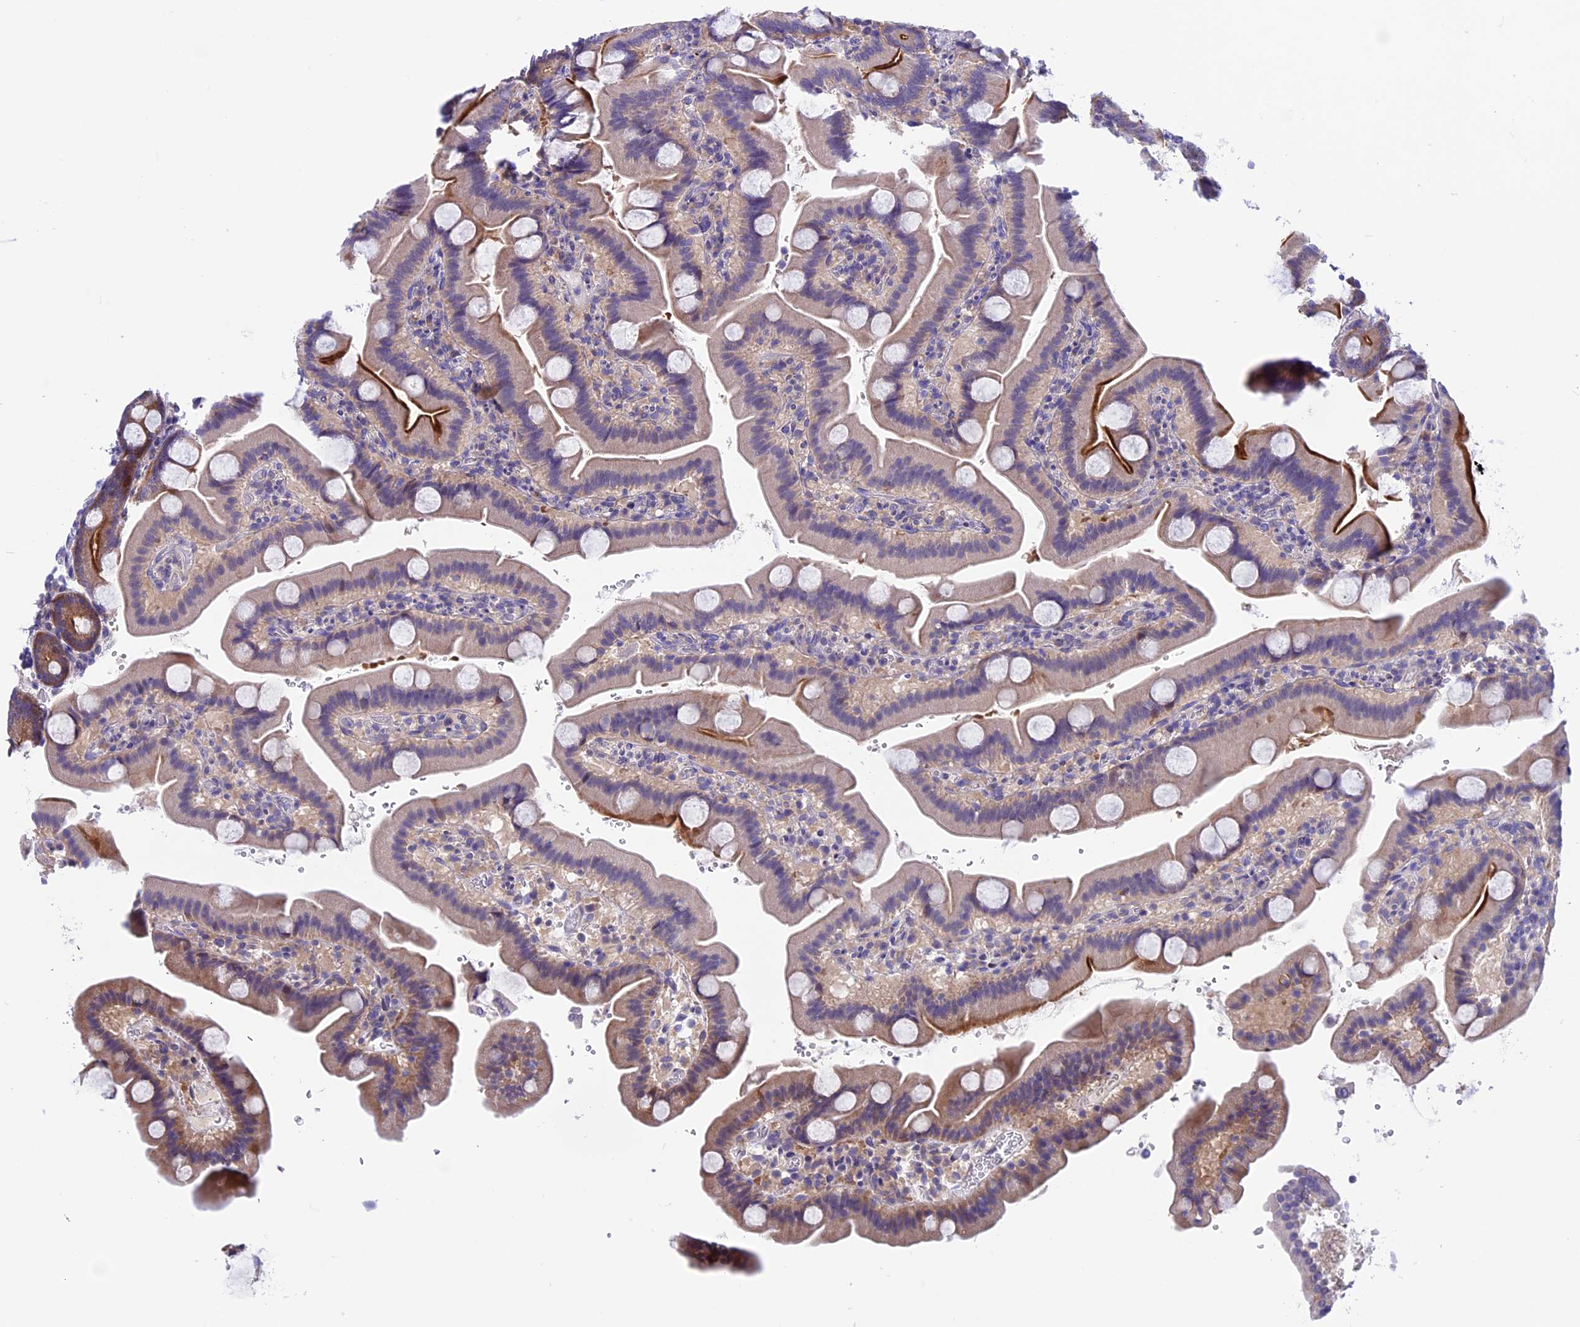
{"staining": {"intensity": "moderate", "quantity": "<25%", "location": "cytoplasmic/membranous"}, "tissue": "duodenum", "cell_type": "Glandular cells", "image_type": "normal", "snomed": [{"axis": "morphology", "description": "Normal tissue, NOS"}, {"axis": "topography", "description": "Duodenum"}], "caption": "Glandular cells demonstrate moderate cytoplasmic/membranous expression in about <25% of cells in benign duodenum. (DAB IHC with brightfield microscopy, high magnification).", "gene": "XKR7", "patient": {"sex": "male", "age": 55}}